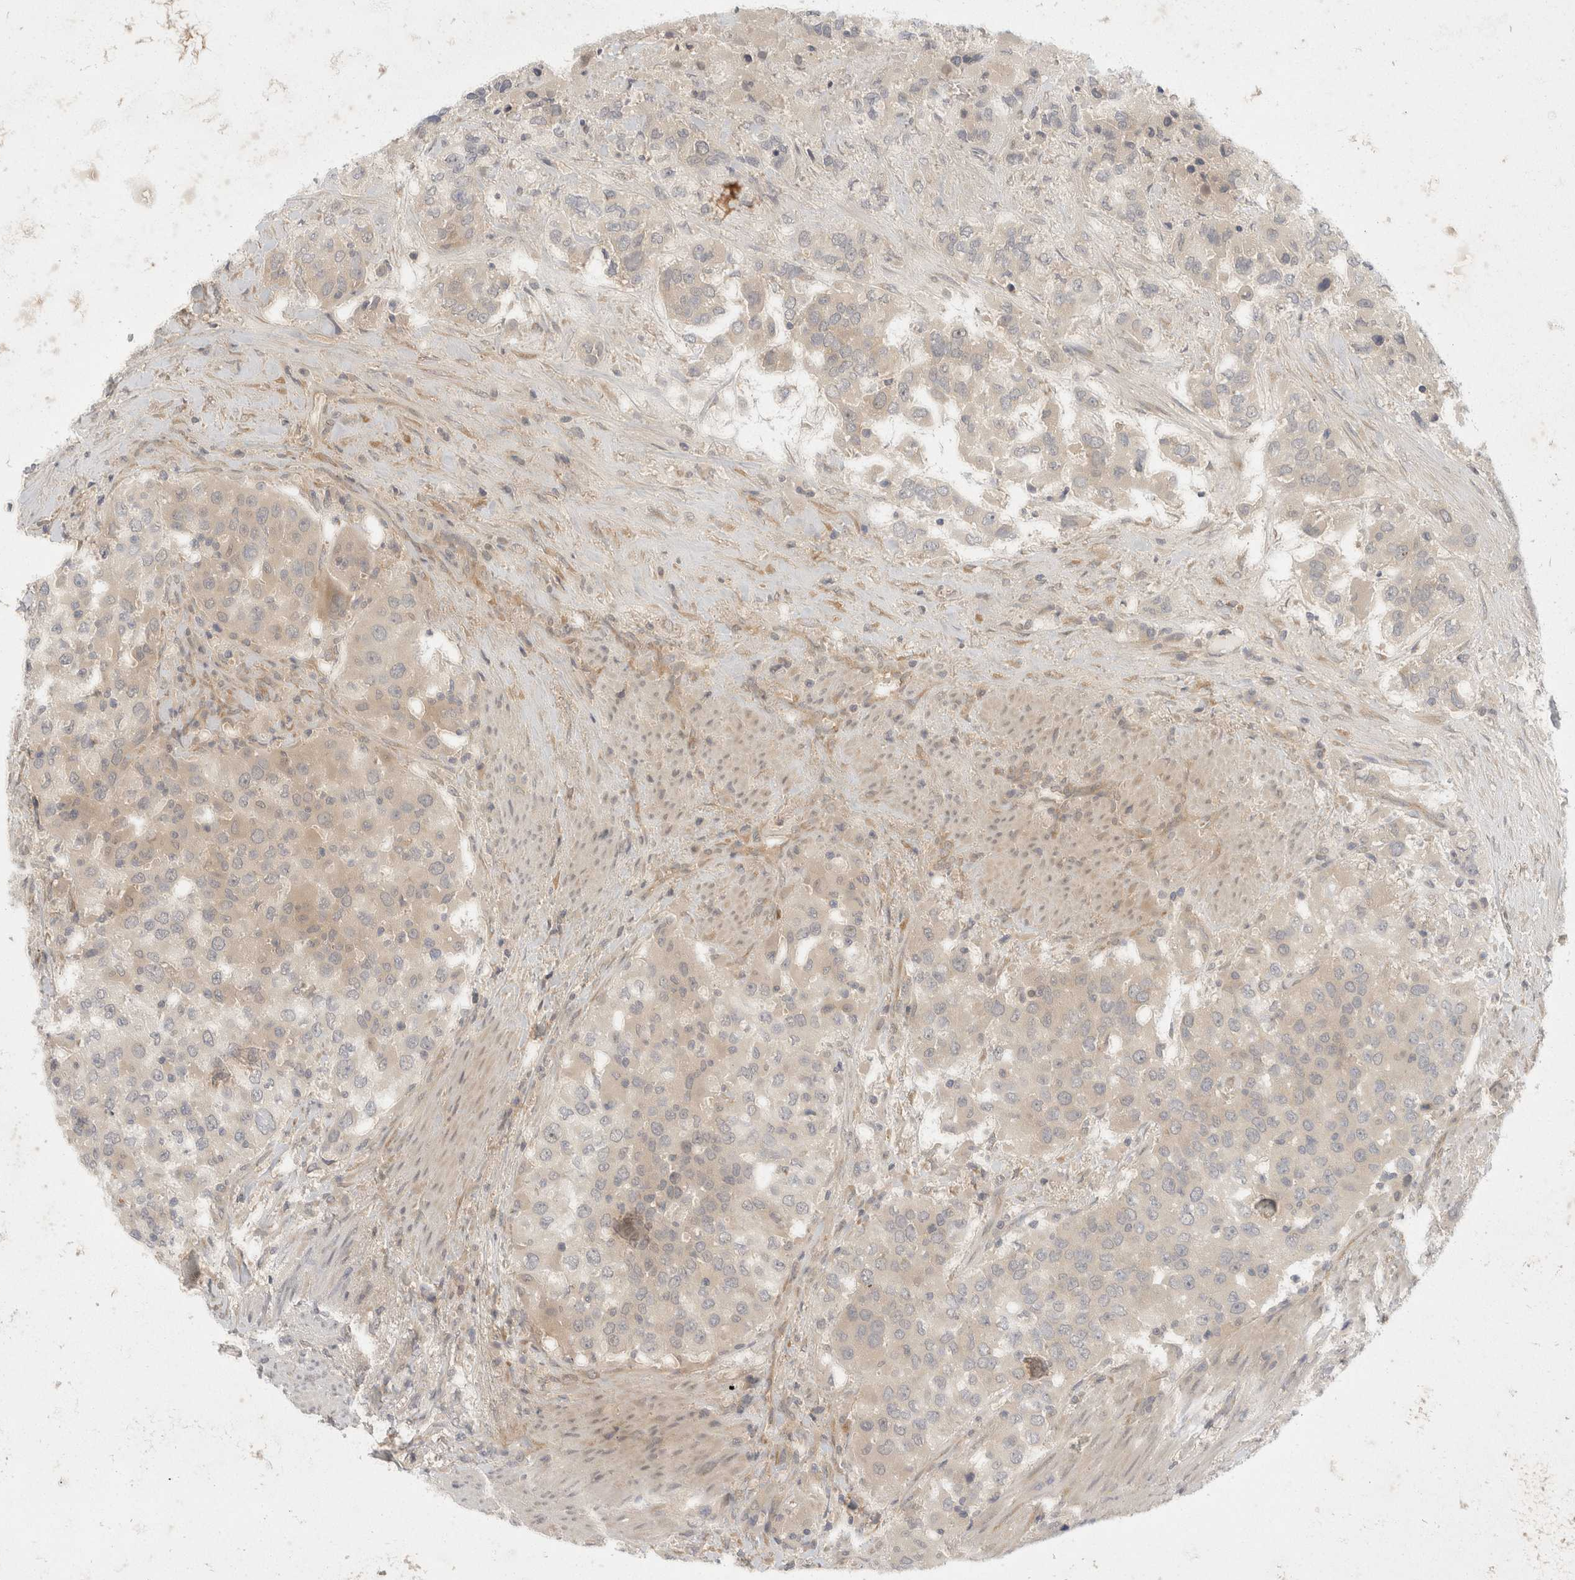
{"staining": {"intensity": "weak", "quantity": "<25%", "location": "cytoplasmic/membranous"}, "tissue": "urothelial cancer", "cell_type": "Tumor cells", "image_type": "cancer", "snomed": [{"axis": "morphology", "description": "Urothelial carcinoma, High grade"}, {"axis": "topography", "description": "Urinary bladder"}], "caption": "IHC image of urothelial cancer stained for a protein (brown), which demonstrates no staining in tumor cells.", "gene": "EIF4G3", "patient": {"sex": "female", "age": 80}}